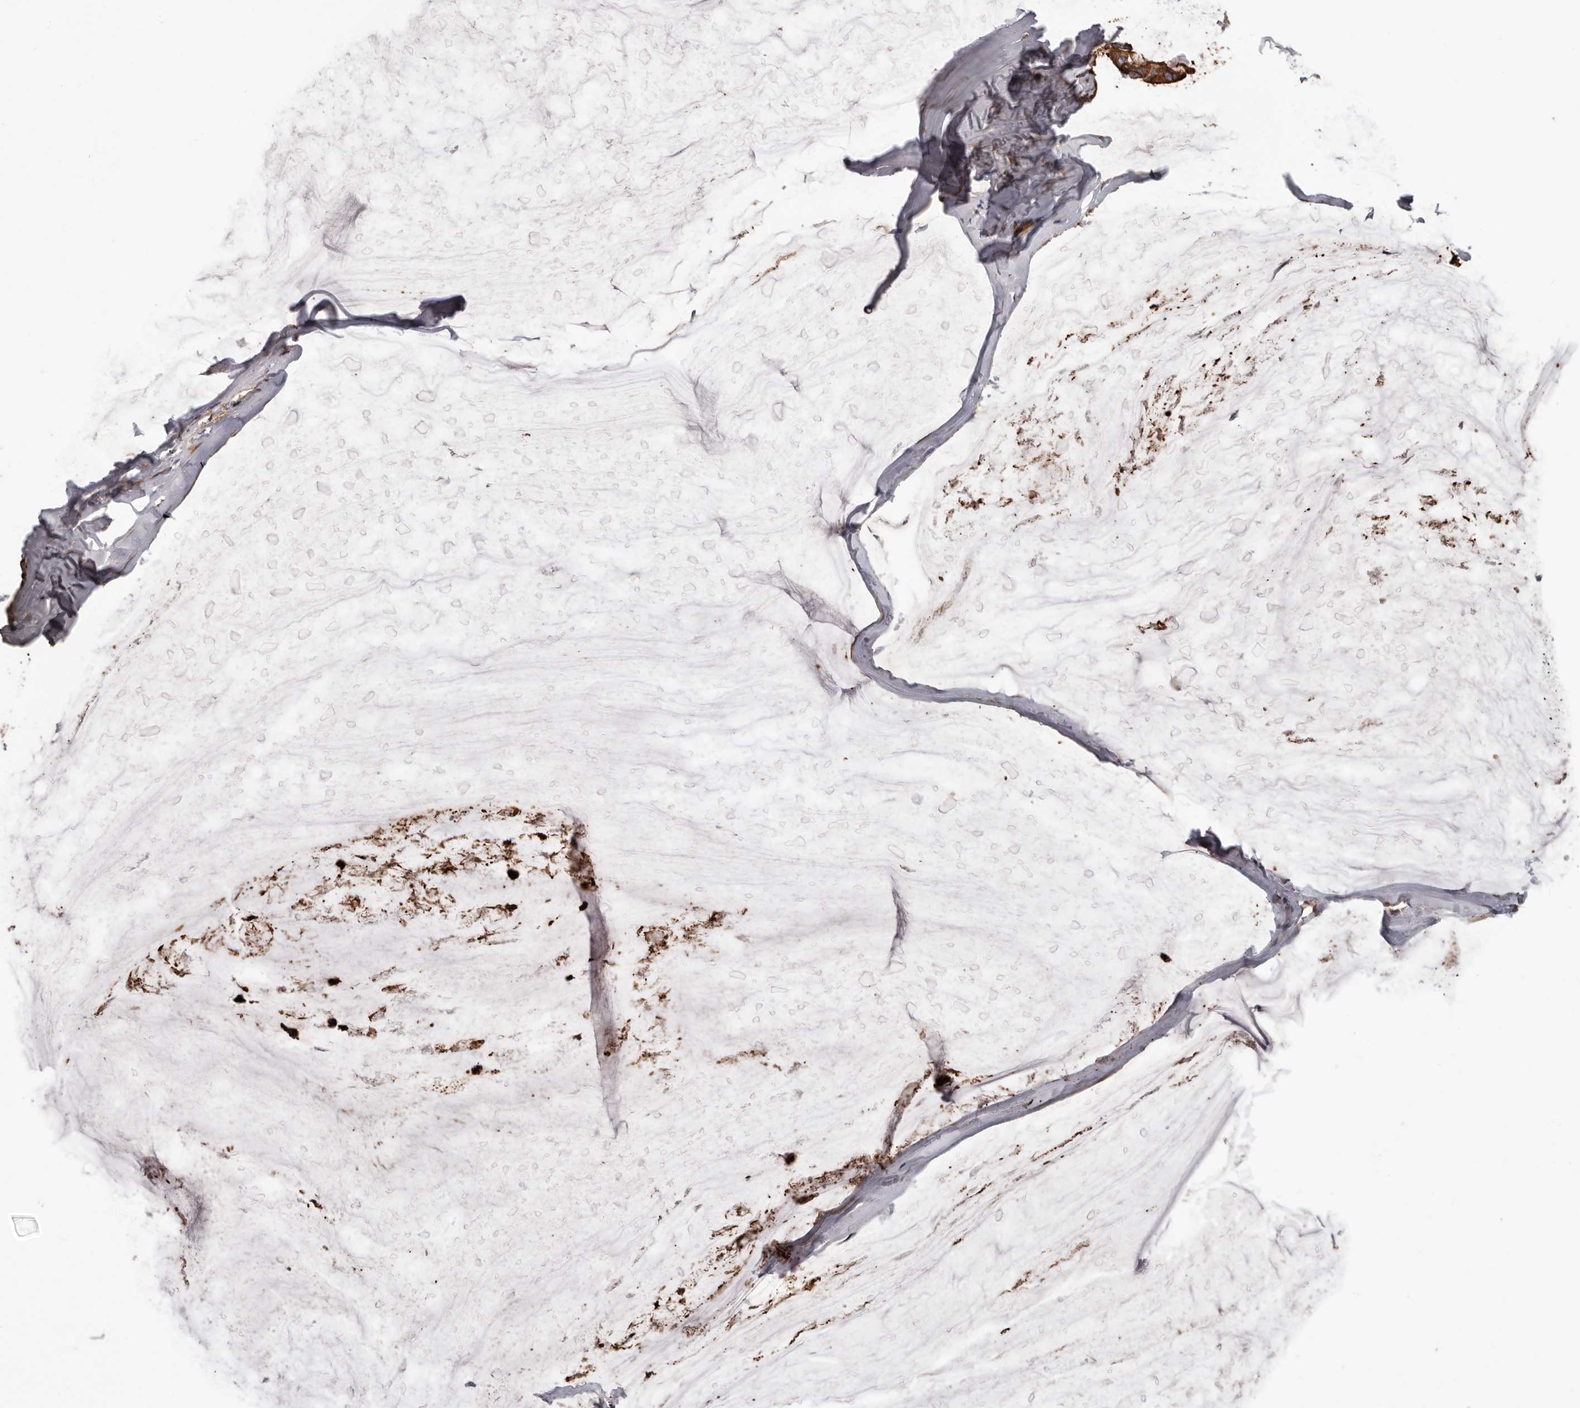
{"staining": {"intensity": "strong", "quantity": ">75%", "location": "cytoplasmic/membranous"}, "tissue": "ovarian cancer", "cell_type": "Tumor cells", "image_type": "cancer", "snomed": [{"axis": "morphology", "description": "Cystadenocarcinoma, mucinous, NOS"}, {"axis": "topography", "description": "Ovary"}], "caption": "Protein analysis of mucinous cystadenocarcinoma (ovarian) tissue exhibits strong cytoplasmic/membranous expression in about >75% of tumor cells. (Brightfield microscopy of DAB IHC at high magnification).", "gene": "PNRC2", "patient": {"sex": "female", "age": 39}}